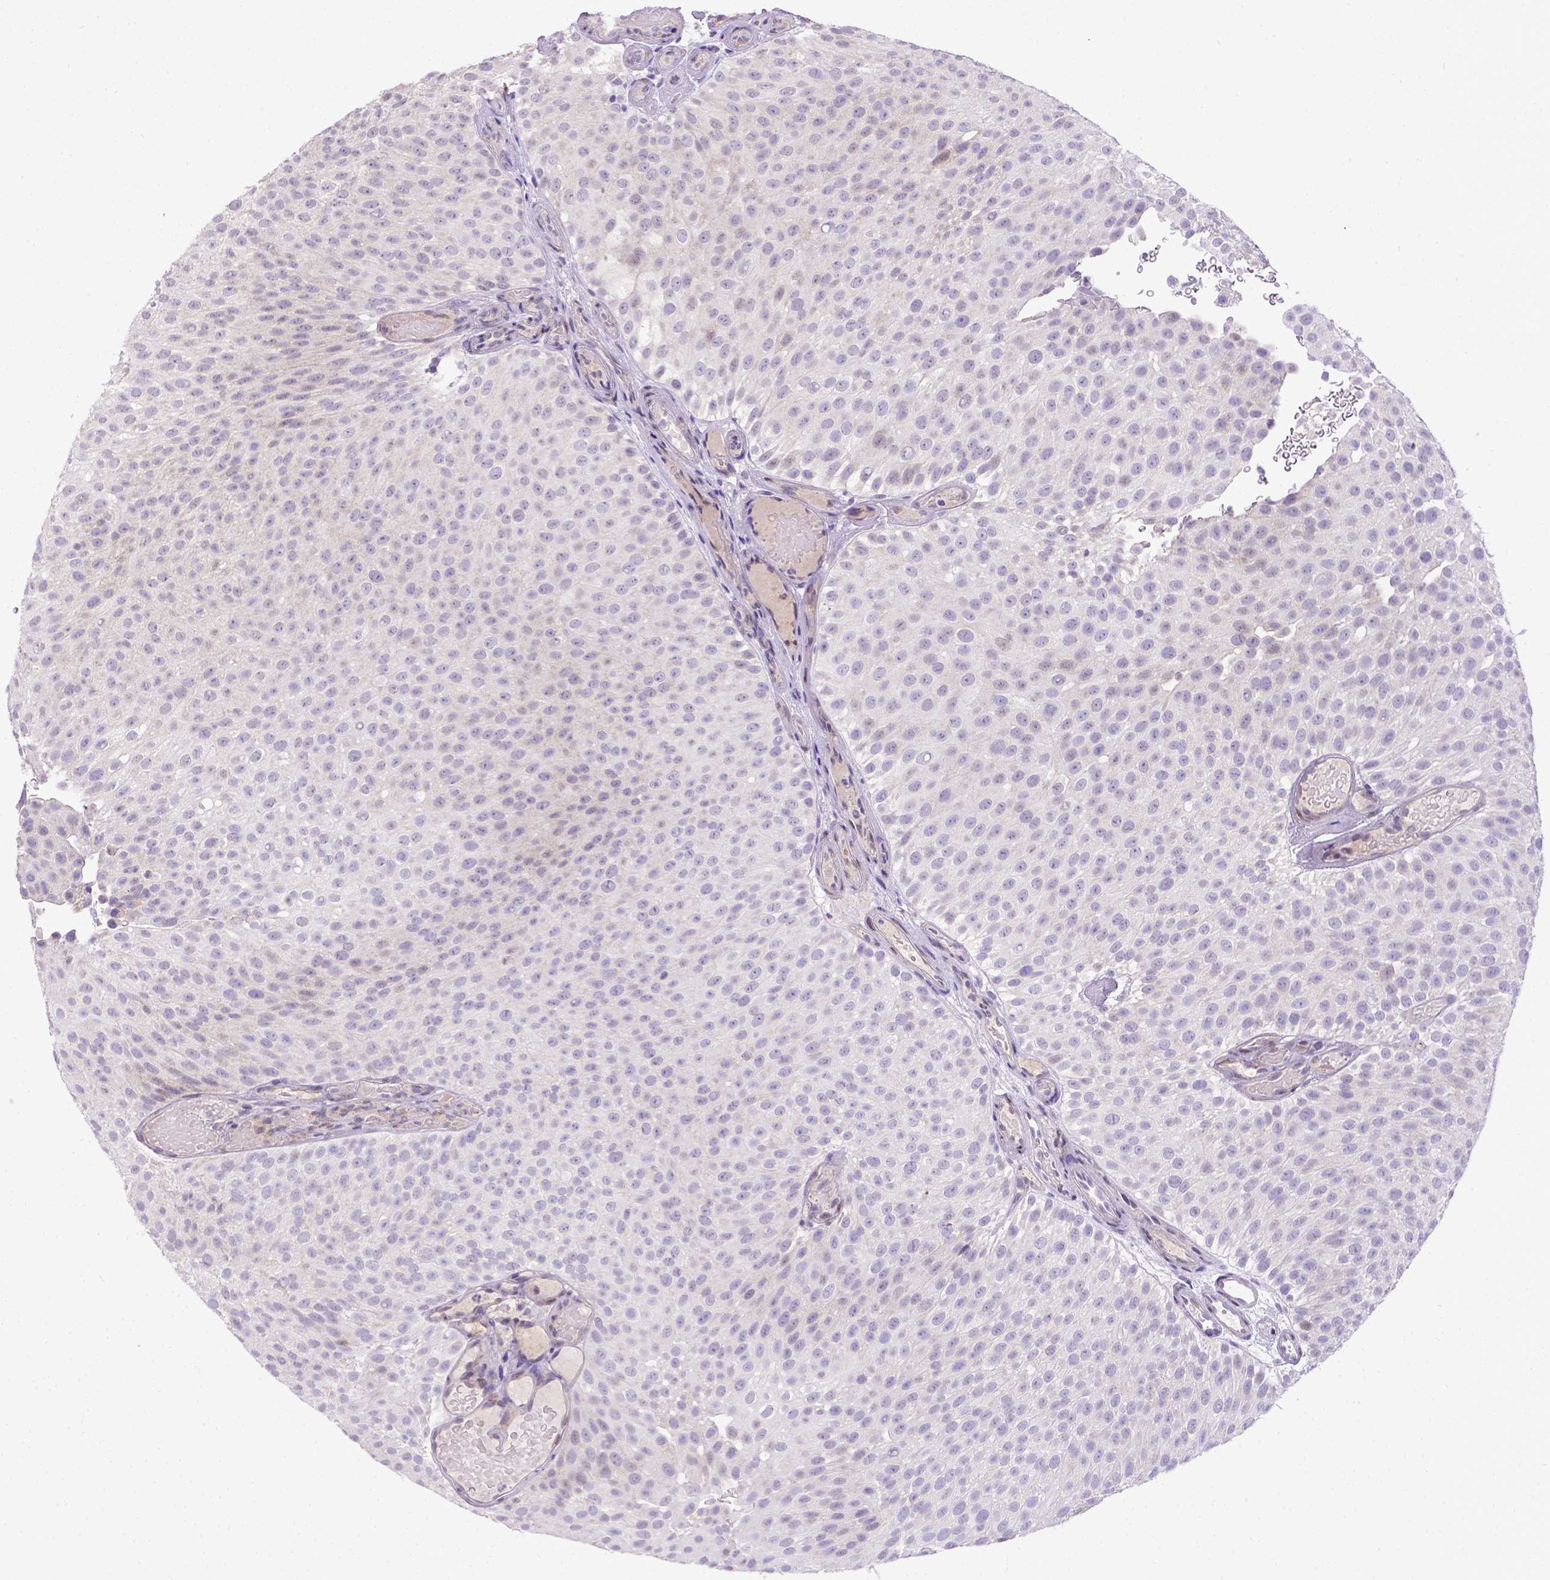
{"staining": {"intensity": "negative", "quantity": "none", "location": "none"}, "tissue": "urothelial cancer", "cell_type": "Tumor cells", "image_type": "cancer", "snomed": [{"axis": "morphology", "description": "Urothelial carcinoma, Low grade"}, {"axis": "topography", "description": "Urinary bladder"}], "caption": "DAB (3,3'-diaminobenzidine) immunohistochemical staining of human low-grade urothelial carcinoma demonstrates no significant expression in tumor cells.", "gene": "BTN1A1", "patient": {"sex": "male", "age": 78}}